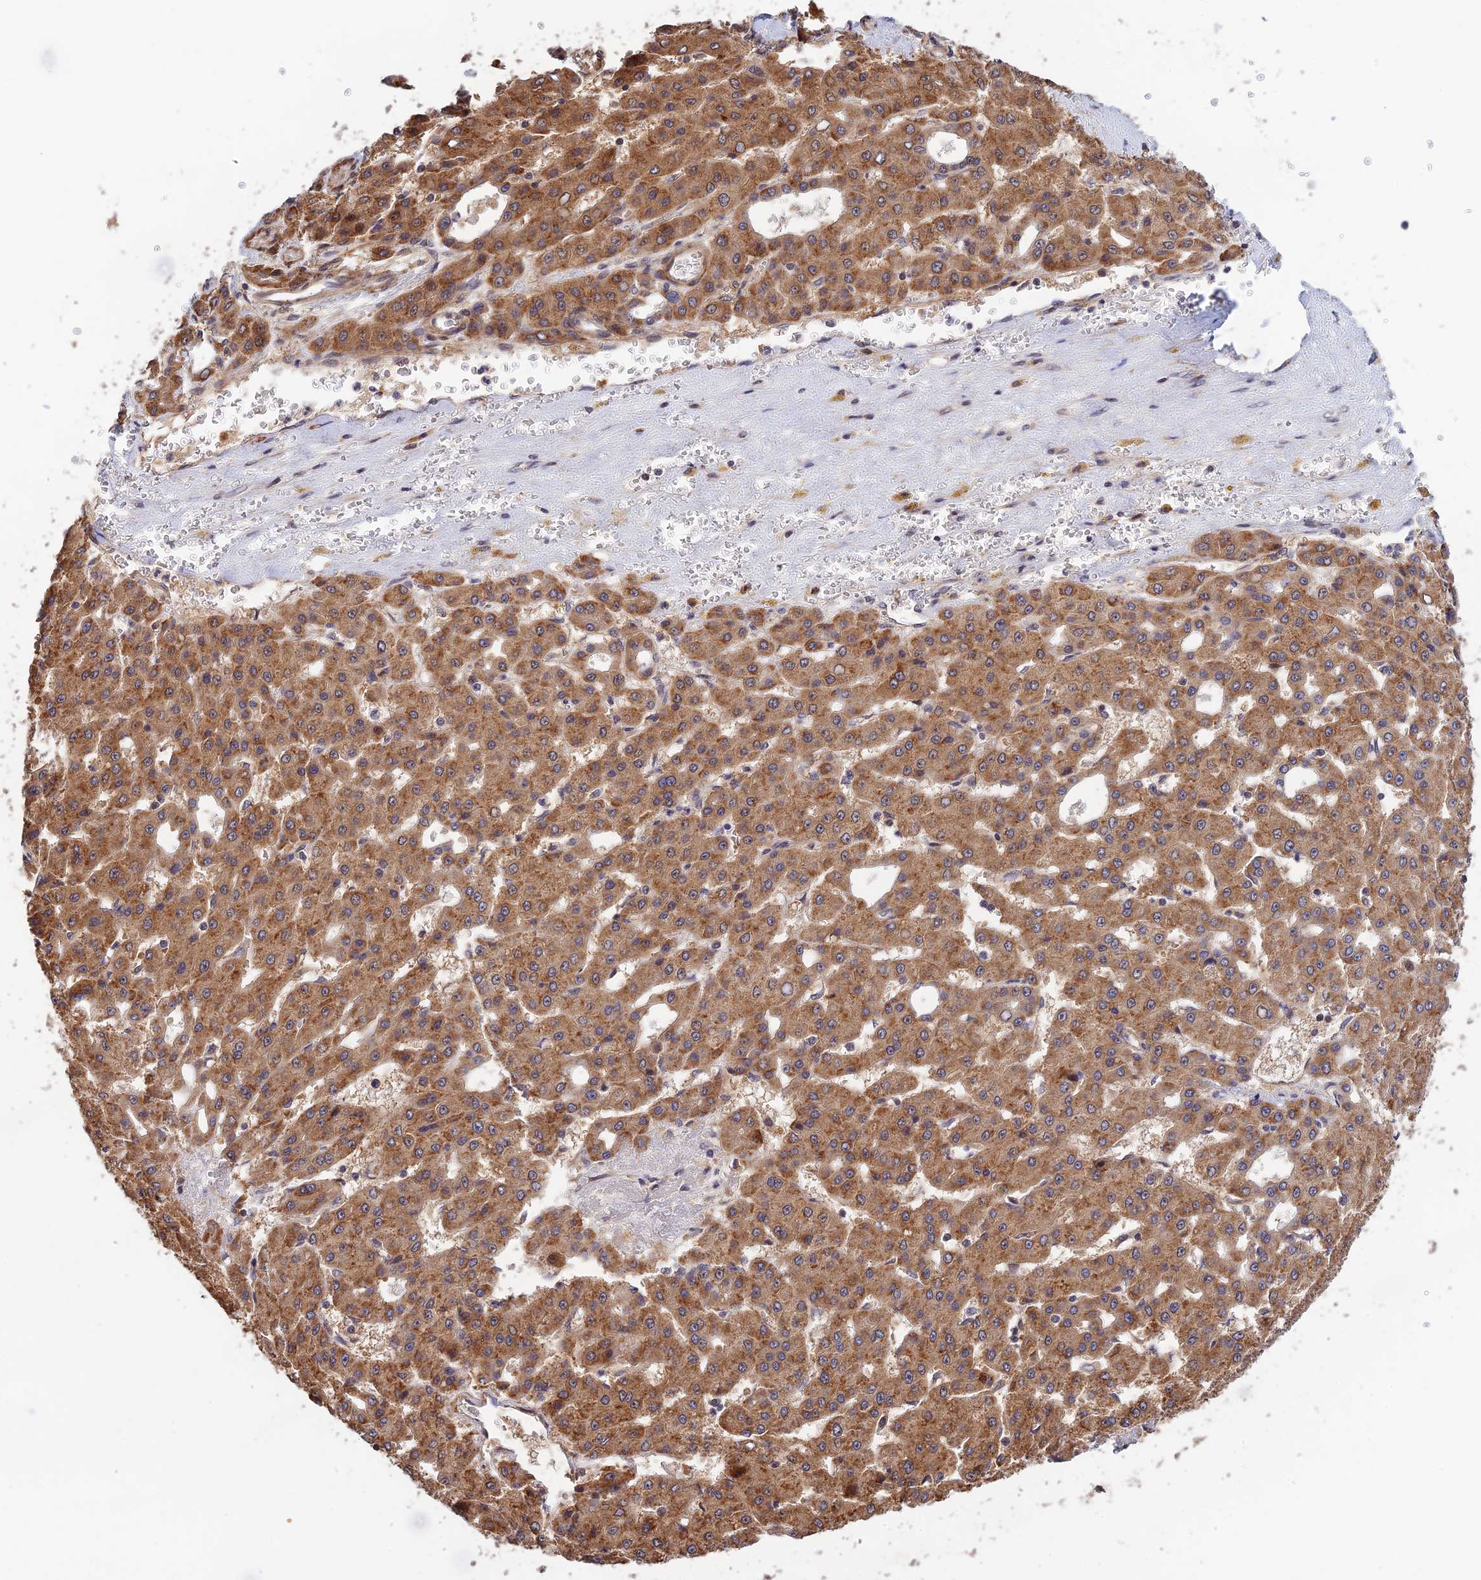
{"staining": {"intensity": "moderate", "quantity": ">75%", "location": "cytoplasmic/membranous"}, "tissue": "liver cancer", "cell_type": "Tumor cells", "image_type": "cancer", "snomed": [{"axis": "morphology", "description": "Carcinoma, Hepatocellular, NOS"}, {"axis": "topography", "description": "Liver"}], "caption": "Immunohistochemistry (IHC) histopathology image of liver cancer (hepatocellular carcinoma) stained for a protein (brown), which demonstrates medium levels of moderate cytoplasmic/membranous staining in about >75% of tumor cells.", "gene": "CWH43", "patient": {"sex": "male", "age": 47}}